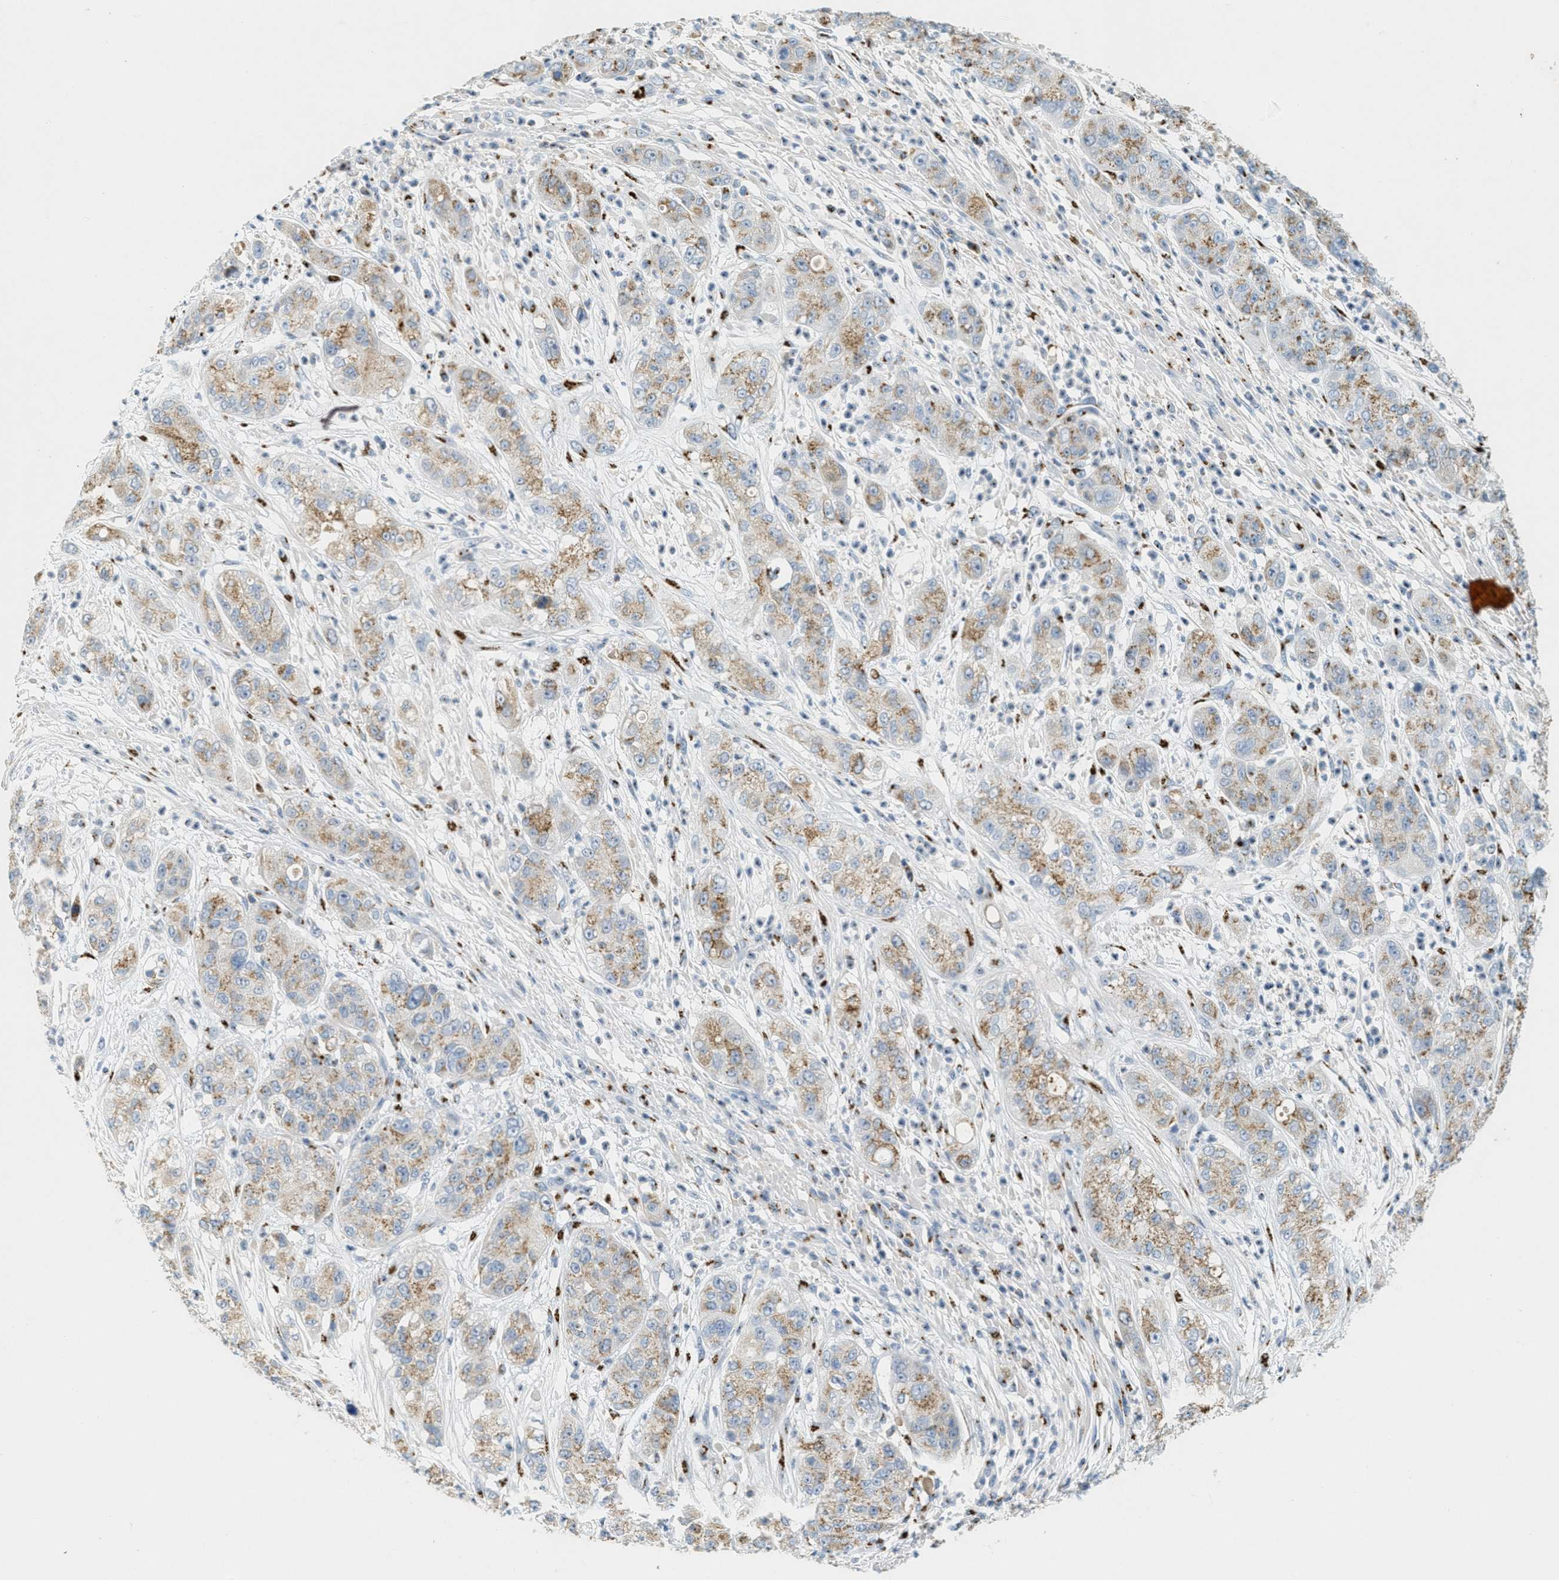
{"staining": {"intensity": "moderate", "quantity": "25%-75%", "location": "cytoplasmic/membranous"}, "tissue": "pancreatic cancer", "cell_type": "Tumor cells", "image_type": "cancer", "snomed": [{"axis": "morphology", "description": "Adenocarcinoma, NOS"}, {"axis": "topography", "description": "Pancreas"}], "caption": "Brown immunohistochemical staining in pancreatic cancer exhibits moderate cytoplasmic/membranous expression in approximately 25%-75% of tumor cells.", "gene": "ENTPD4", "patient": {"sex": "female", "age": 78}}